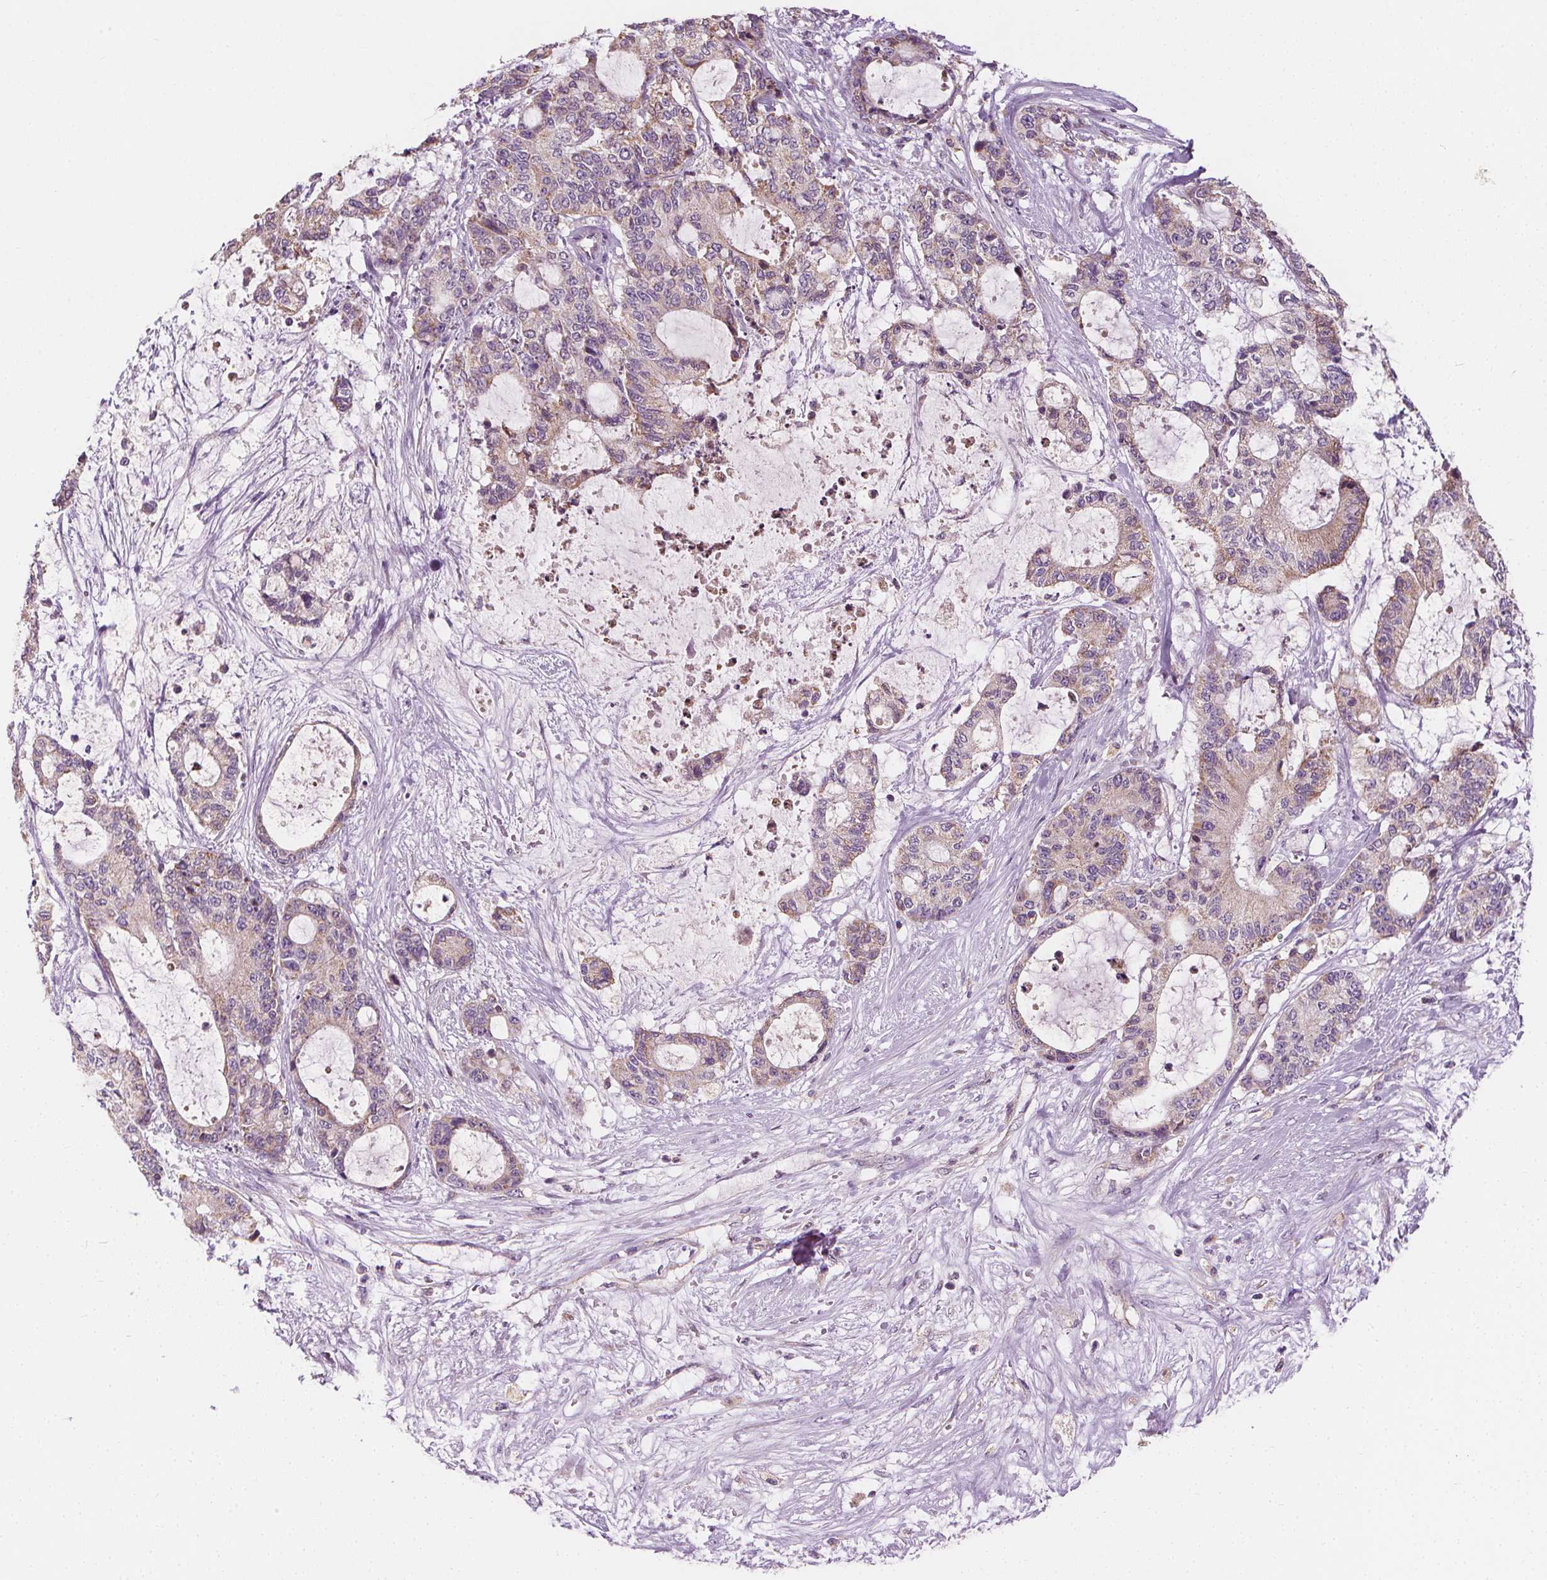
{"staining": {"intensity": "weak", "quantity": "25%-75%", "location": "cytoplasmic/membranous"}, "tissue": "liver cancer", "cell_type": "Tumor cells", "image_type": "cancer", "snomed": [{"axis": "morphology", "description": "Normal tissue, NOS"}, {"axis": "morphology", "description": "Cholangiocarcinoma"}, {"axis": "topography", "description": "Liver"}, {"axis": "topography", "description": "Peripheral nerve tissue"}], "caption": "Immunohistochemical staining of human liver cholangiocarcinoma shows low levels of weak cytoplasmic/membranous protein staining in approximately 25%-75% of tumor cells.", "gene": "RAB20", "patient": {"sex": "female", "age": 73}}